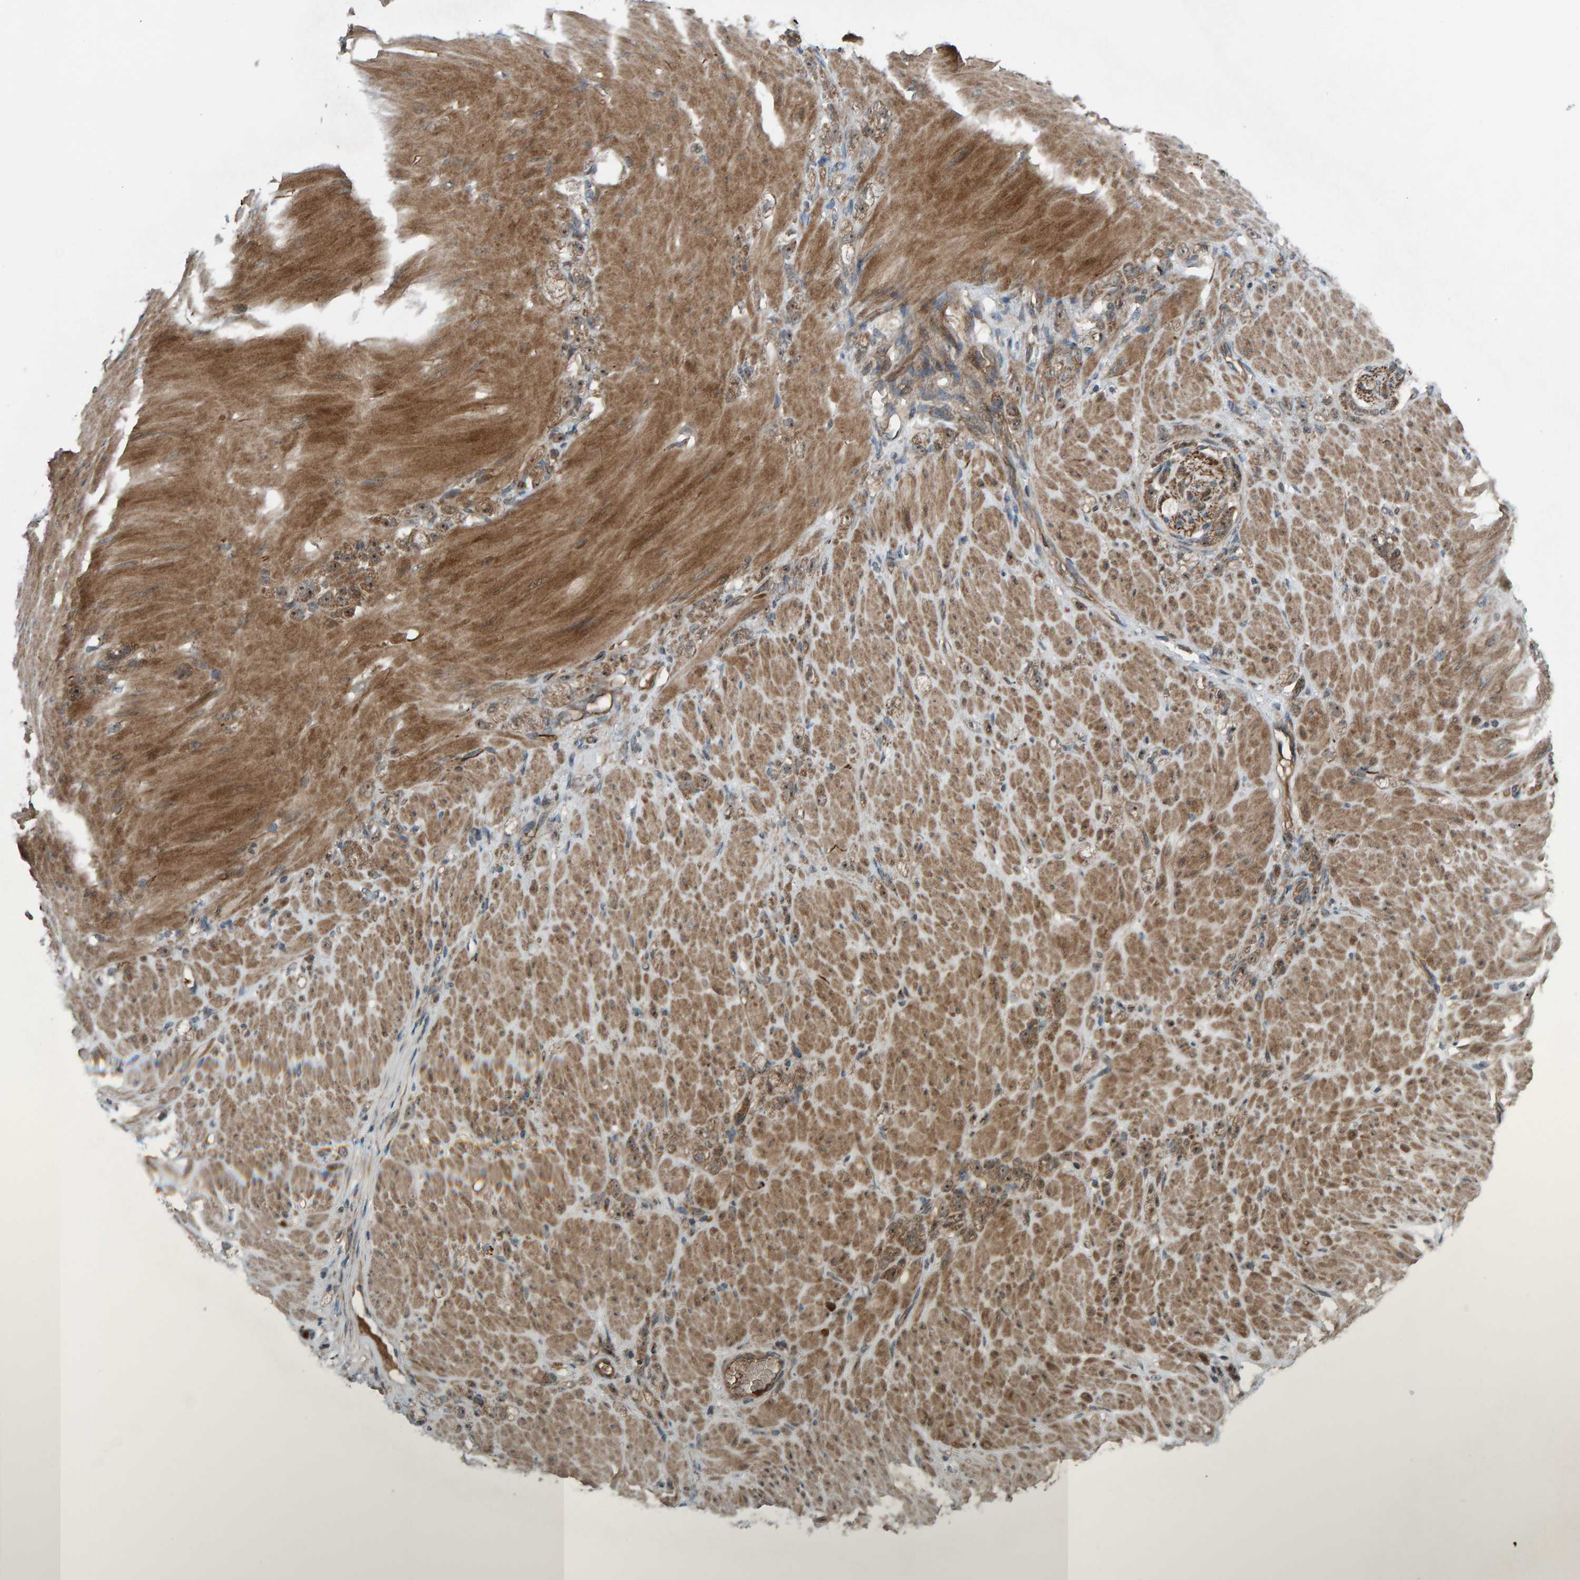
{"staining": {"intensity": "moderate", "quantity": ">75%", "location": "cytoplasmic/membranous"}, "tissue": "stomach cancer", "cell_type": "Tumor cells", "image_type": "cancer", "snomed": [{"axis": "morphology", "description": "Normal tissue, NOS"}, {"axis": "morphology", "description": "Adenocarcinoma, NOS"}, {"axis": "topography", "description": "Stomach"}], "caption": "High-power microscopy captured an immunohistochemistry photomicrograph of adenocarcinoma (stomach), revealing moderate cytoplasmic/membranous staining in approximately >75% of tumor cells.", "gene": "CUEDC1", "patient": {"sex": "male", "age": 82}}